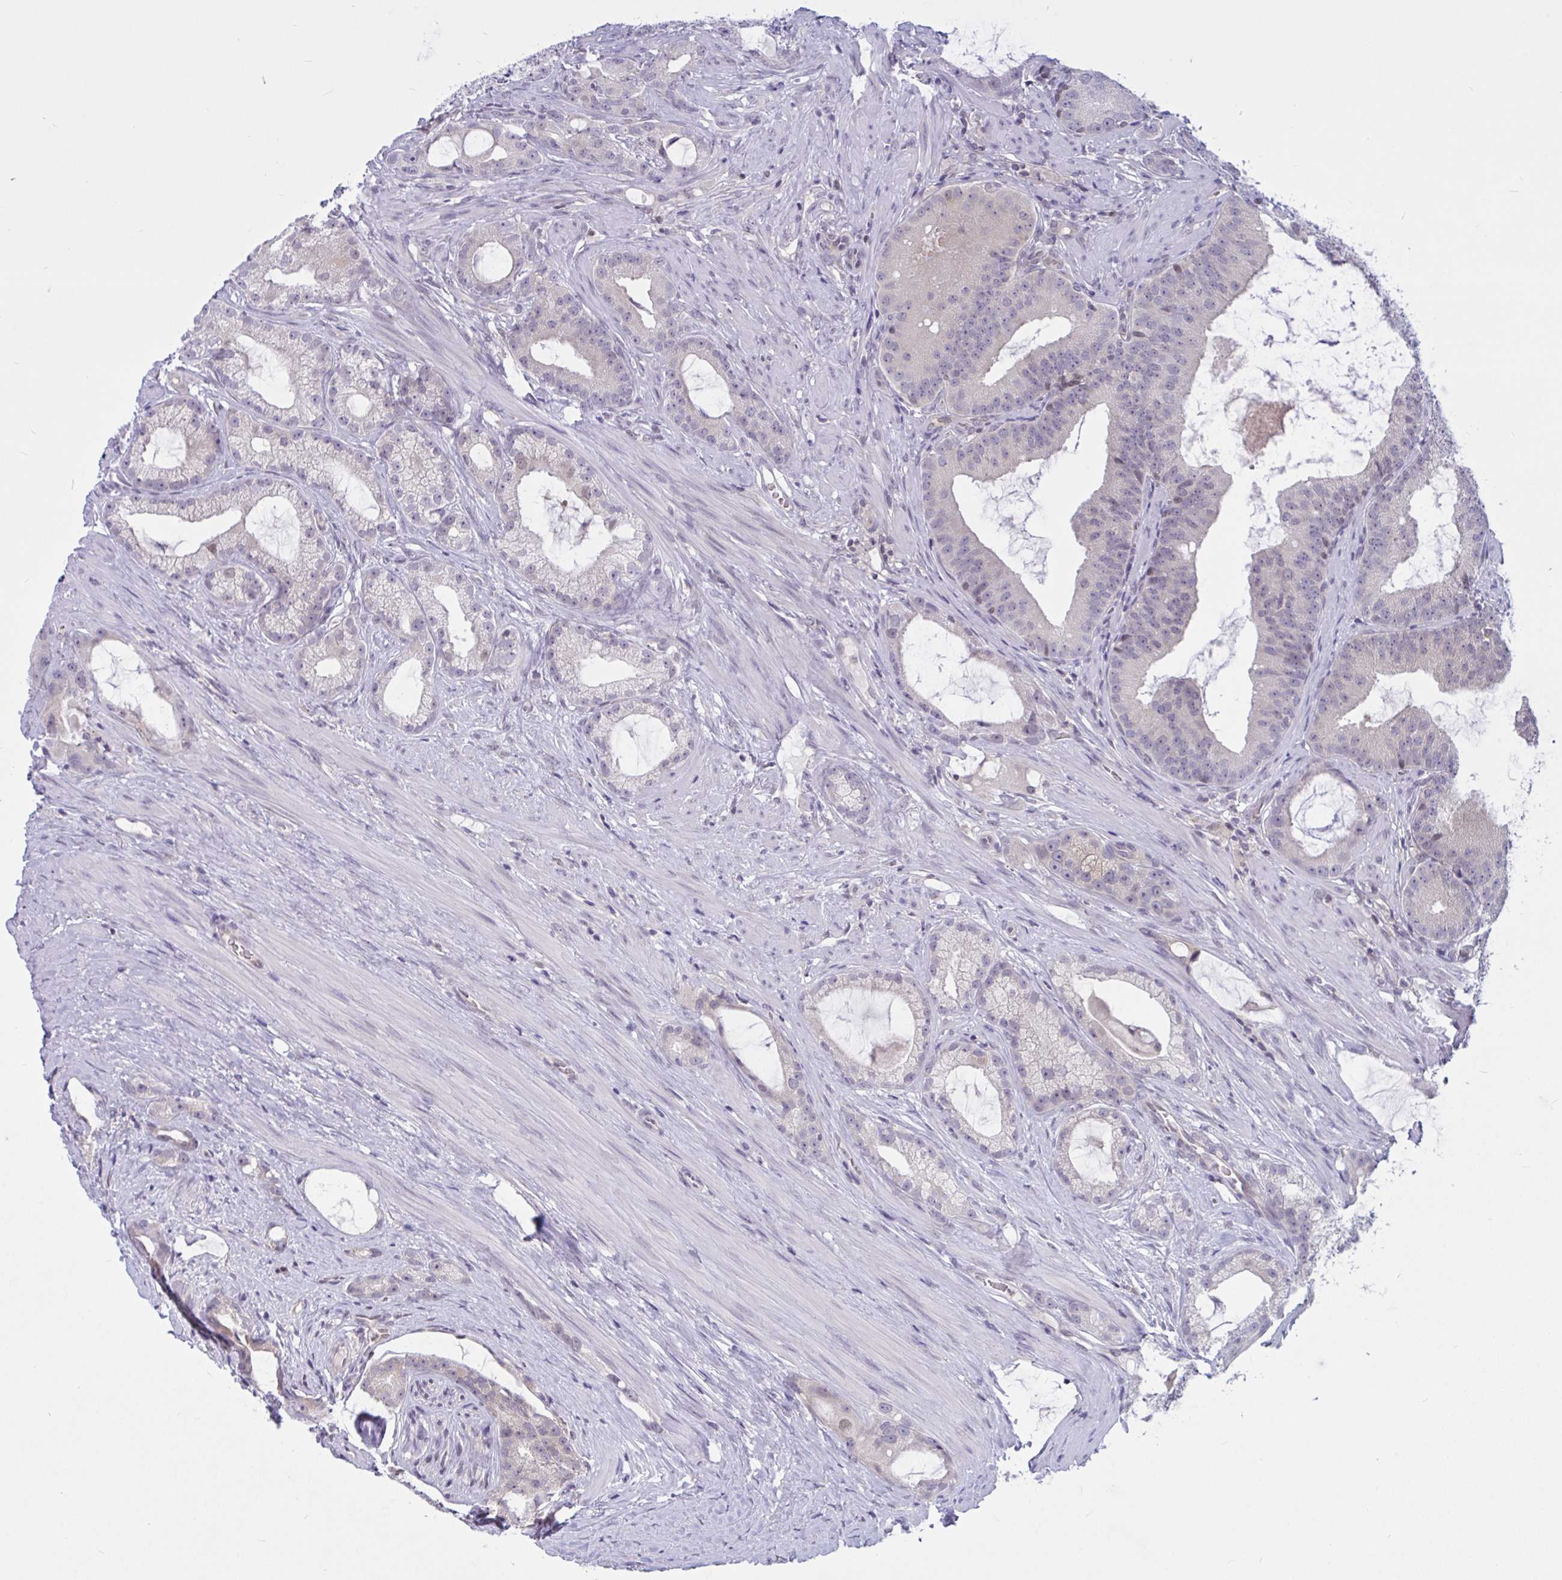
{"staining": {"intensity": "negative", "quantity": "none", "location": "none"}, "tissue": "prostate cancer", "cell_type": "Tumor cells", "image_type": "cancer", "snomed": [{"axis": "morphology", "description": "Adenocarcinoma, High grade"}, {"axis": "topography", "description": "Prostate"}], "caption": "This is an immunohistochemistry image of prostate cancer. There is no positivity in tumor cells.", "gene": "TSN", "patient": {"sex": "male", "age": 65}}